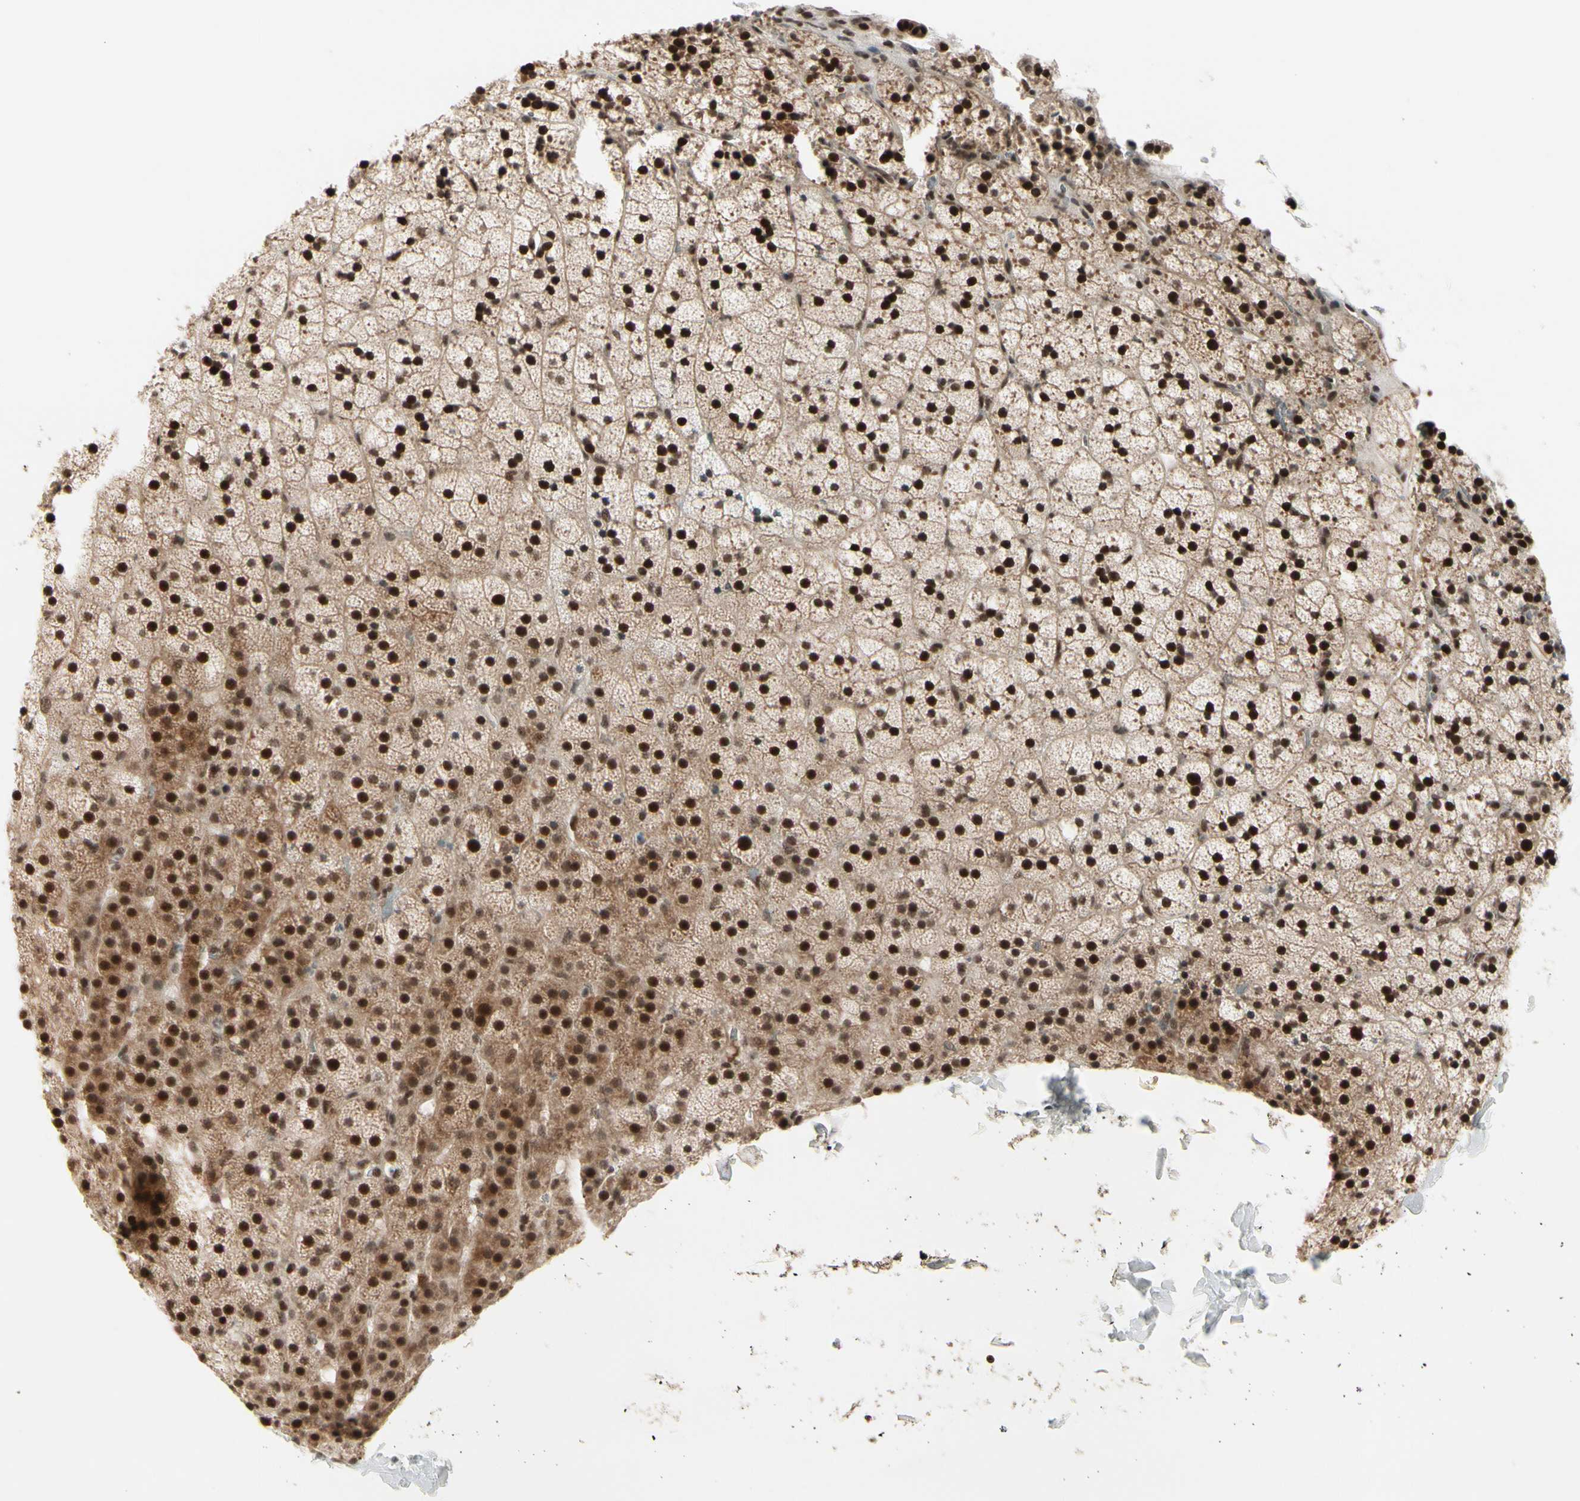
{"staining": {"intensity": "strong", "quantity": ">75%", "location": "cytoplasmic/membranous,nuclear"}, "tissue": "adrenal gland", "cell_type": "Glandular cells", "image_type": "normal", "snomed": [{"axis": "morphology", "description": "Normal tissue, NOS"}, {"axis": "topography", "description": "Adrenal gland"}], "caption": "DAB (3,3'-diaminobenzidine) immunohistochemical staining of benign human adrenal gland exhibits strong cytoplasmic/membranous,nuclear protein staining in about >75% of glandular cells. (DAB (3,3'-diaminobenzidine) IHC with brightfield microscopy, high magnification).", "gene": "CHAMP1", "patient": {"sex": "male", "age": 35}}